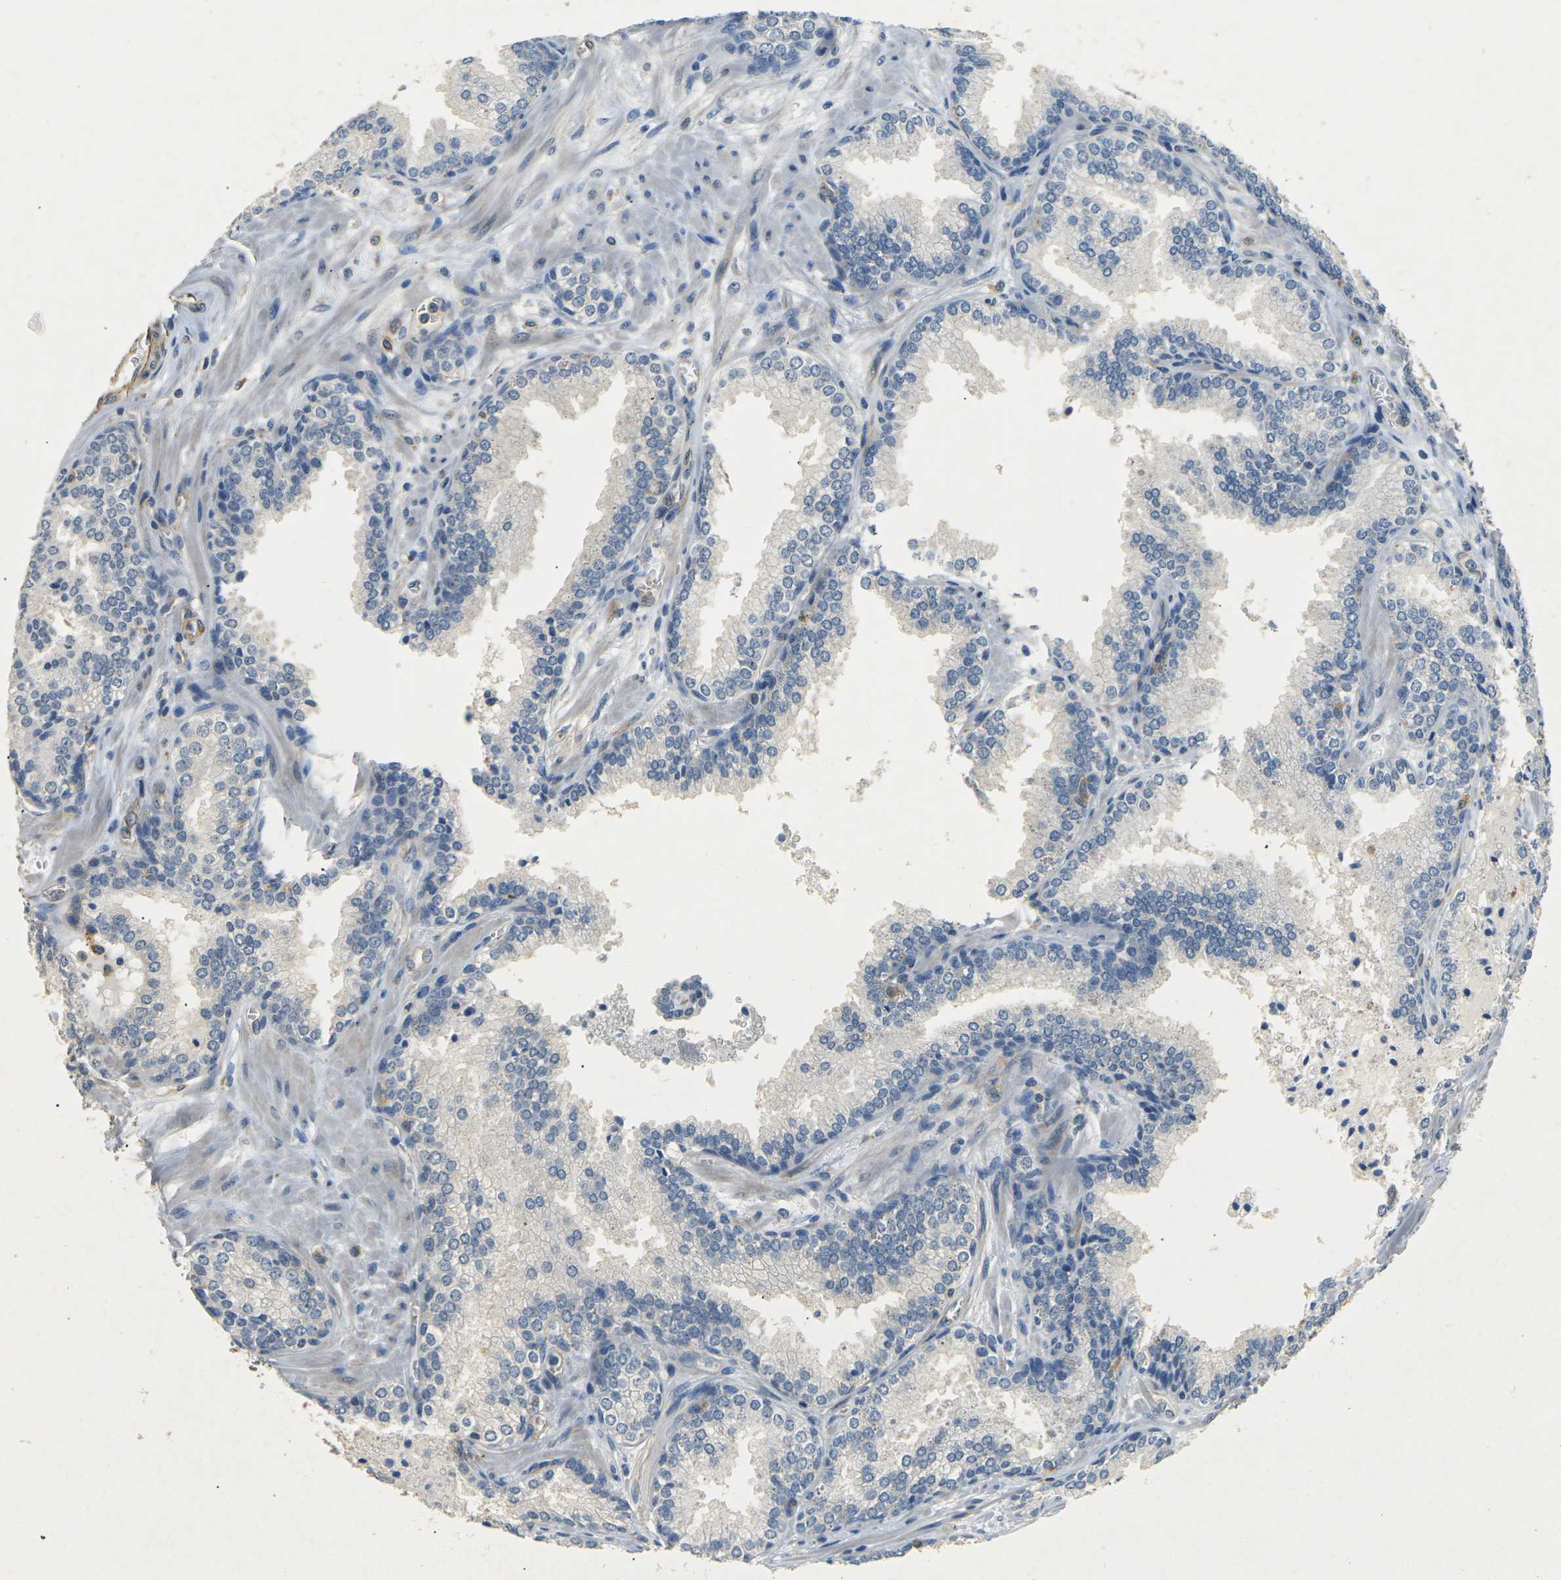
{"staining": {"intensity": "negative", "quantity": "none", "location": "none"}, "tissue": "prostate cancer", "cell_type": "Tumor cells", "image_type": "cancer", "snomed": [{"axis": "morphology", "description": "Adenocarcinoma, Low grade"}, {"axis": "topography", "description": "Prostate"}], "caption": "Immunohistochemical staining of low-grade adenocarcinoma (prostate) shows no significant staining in tumor cells. Nuclei are stained in blue.", "gene": "SORT1", "patient": {"sex": "male", "age": 60}}